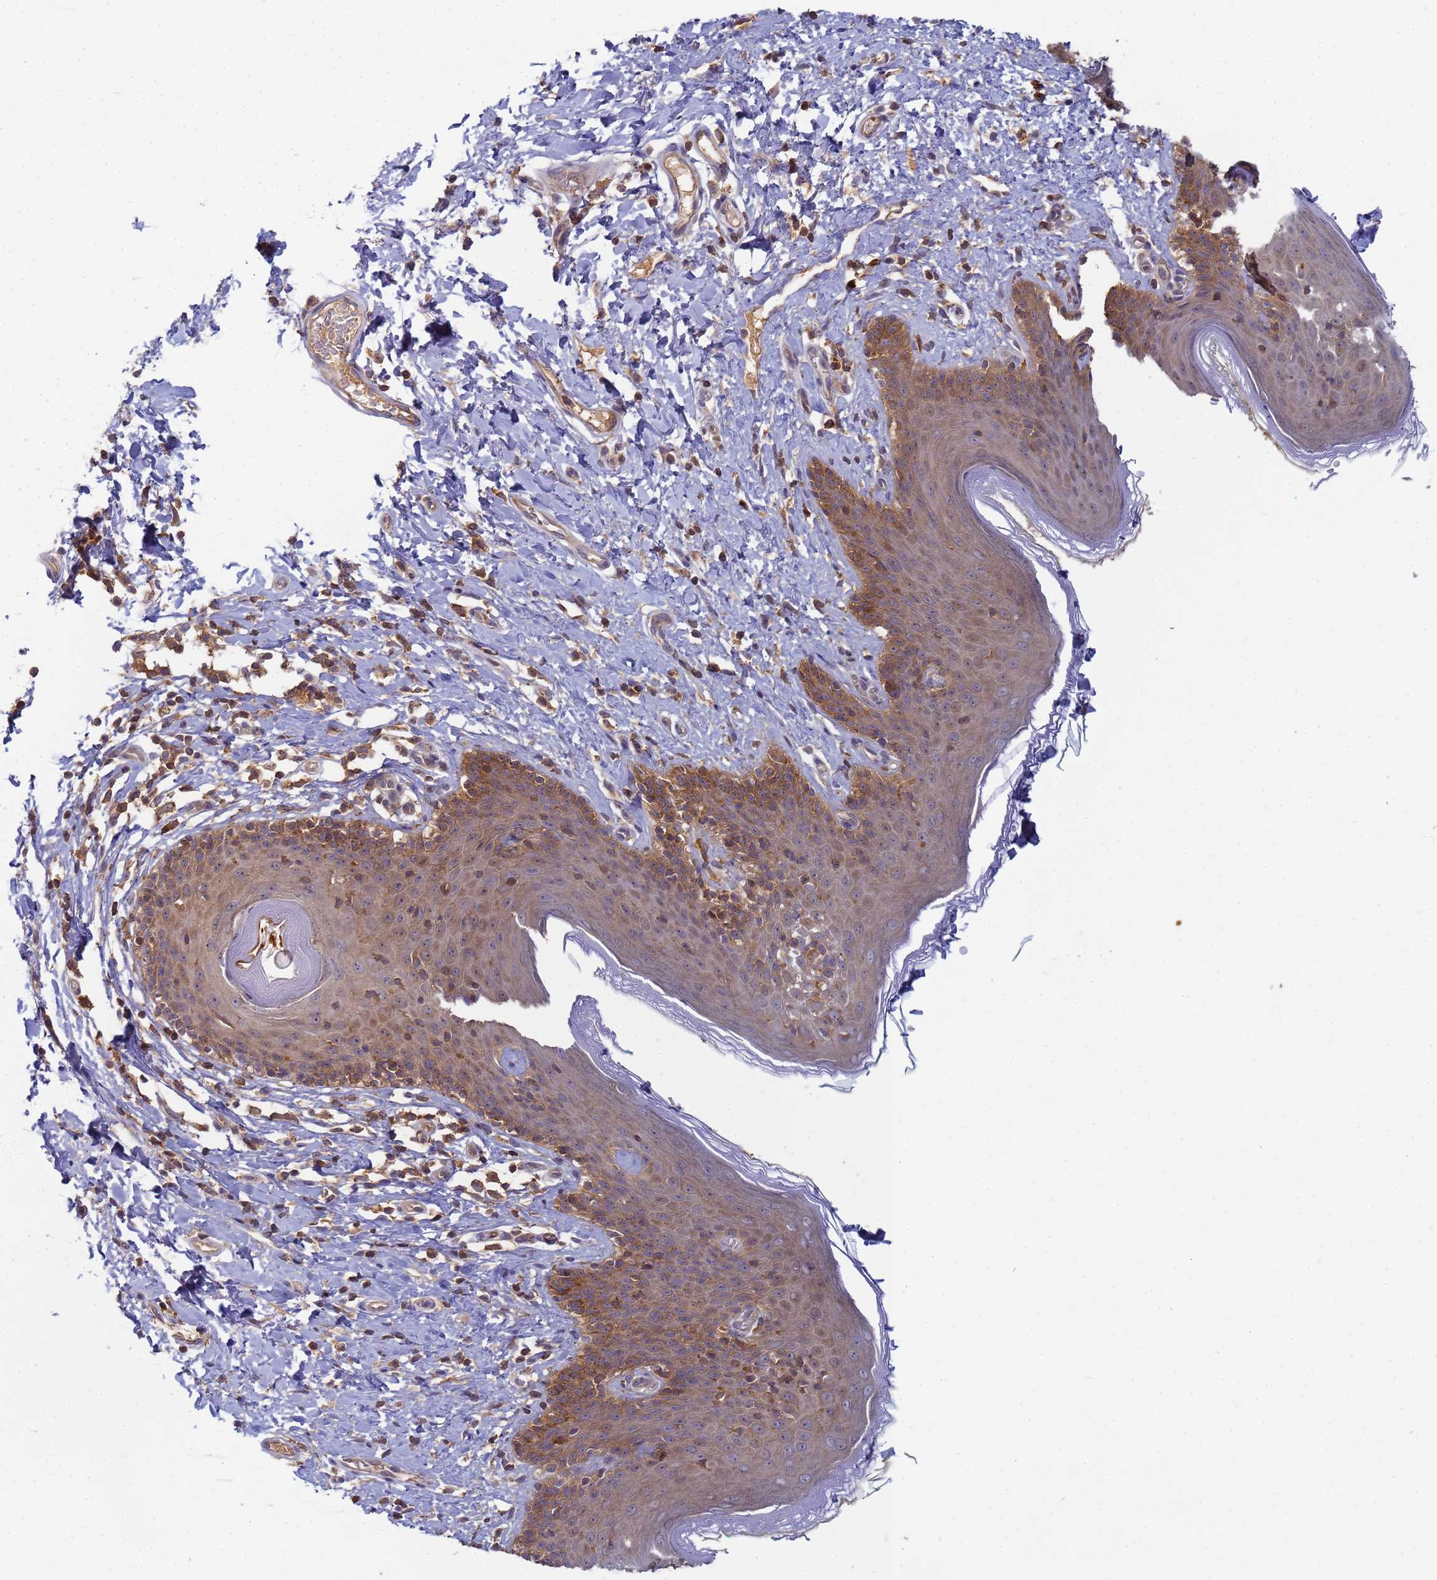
{"staining": {"intensity": "moderate", "quantity": "25%-75%", "location": "cytoplasmic/membranous,nuclear"}, "tissue": "skin", "cell_type": "Epidermal cells", "image_type": "normal", "snomed": [{"axis": "morphology", "description": "Normal tissue, NOS"}, {"axis": "topography", "description": "Vulva"}], "caption": "Immunohistochemistry (DAB (3,3'-diaminobenzidine)) staining of normal skin demonstrates moderate cytoplasmic/membranous,nuclear protein expression in approximately 25%-75% of epidermal cells.", "gene": "SHARPIN", "patient": {"sex": "female", "age": 66}}